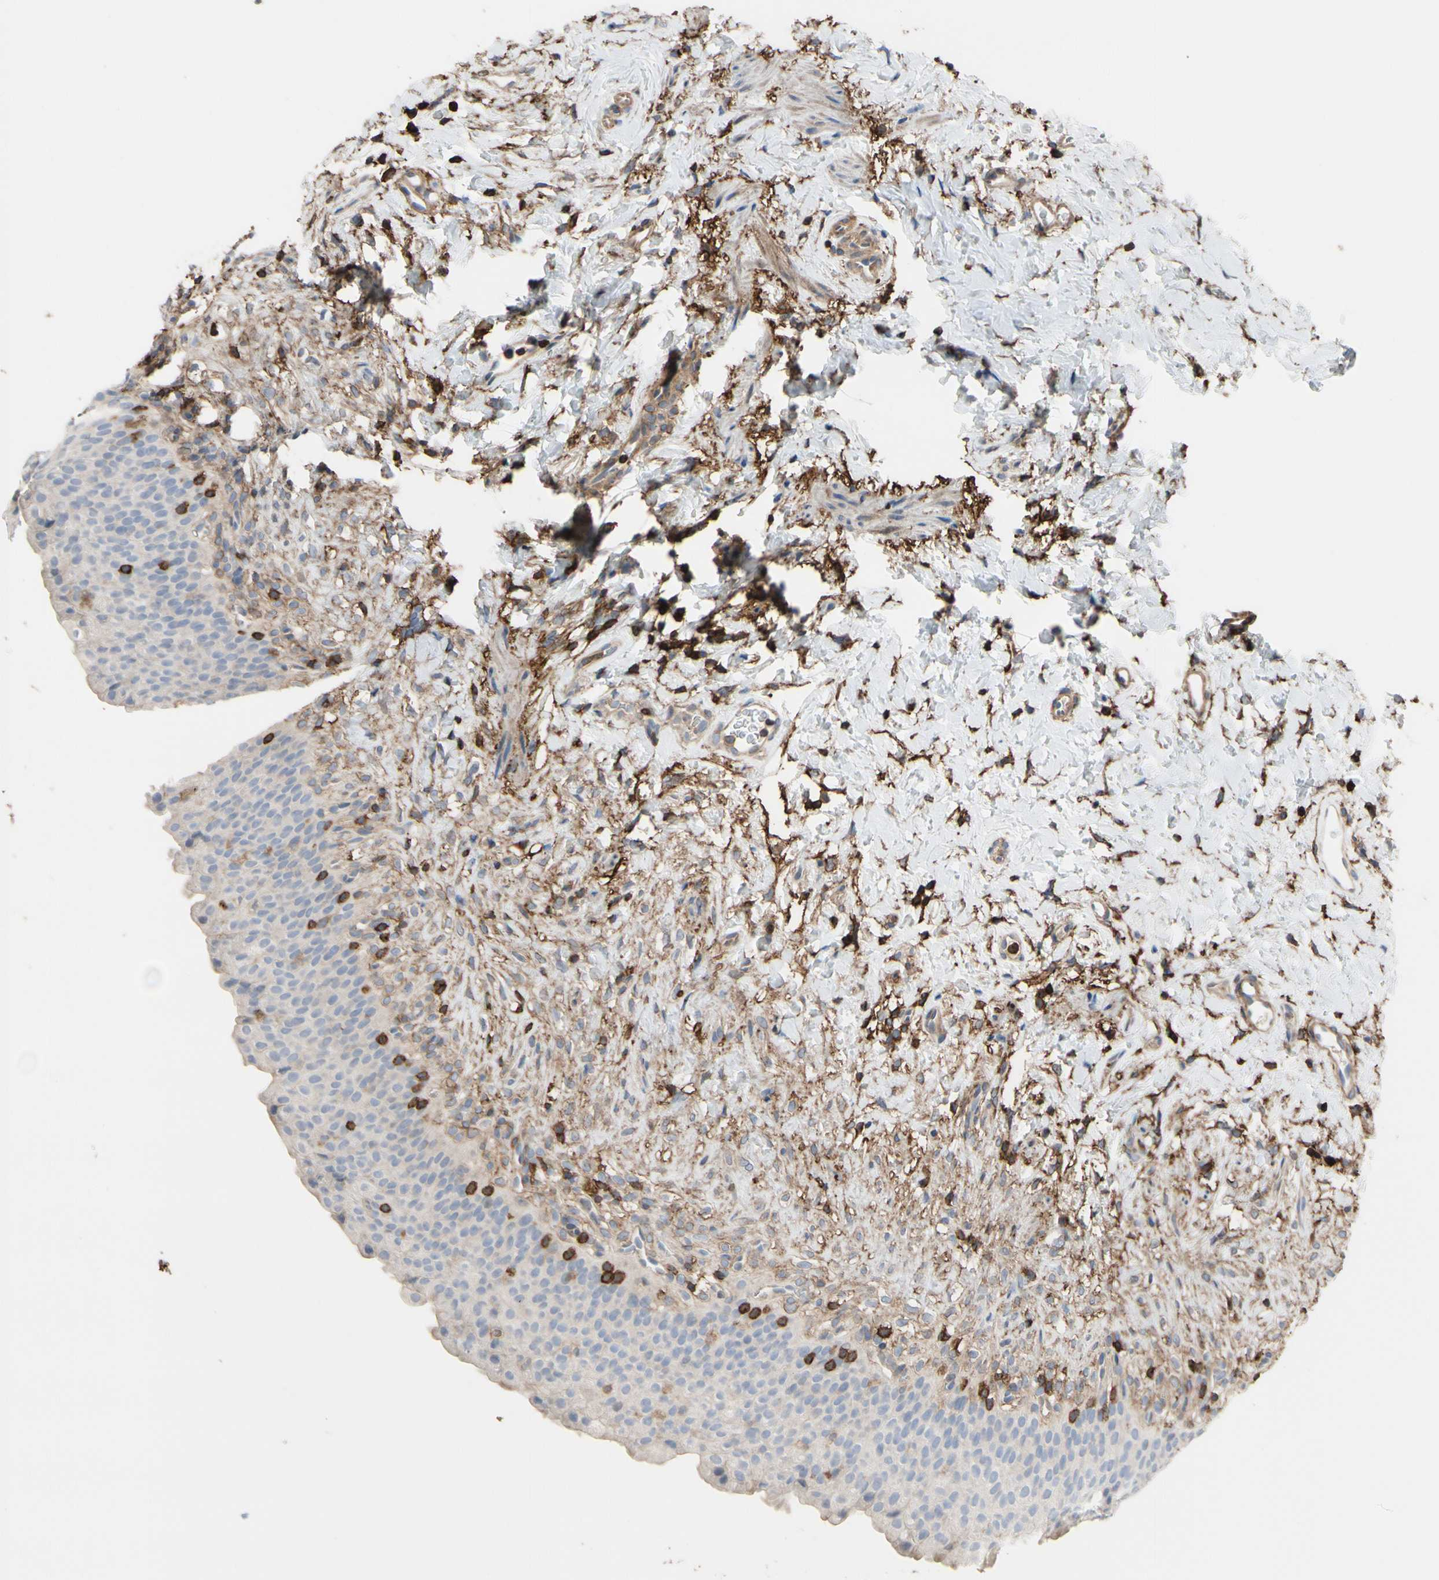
{"staining": {"intensity": "negative", "quantity": "none", "location": "none"}, "tissue": "urinary bladder", "cell_type": "Urothelial cells", "image_type": "normal", "snomed": [{"axis": "morphology", "description": "Normal tissue, NOS"}, {"axis": "topography", "description": "Urinary bladder"}], "caption": "The photomicrograph displays no staining of urothelial cells in unremarkable urinary bladder. The staining is performed using DAB brown chromogen with nuclei counter-stained in using hematoxylin.", "gene": "ANXA6", "patient": {"sex": "female", "age": 79}}